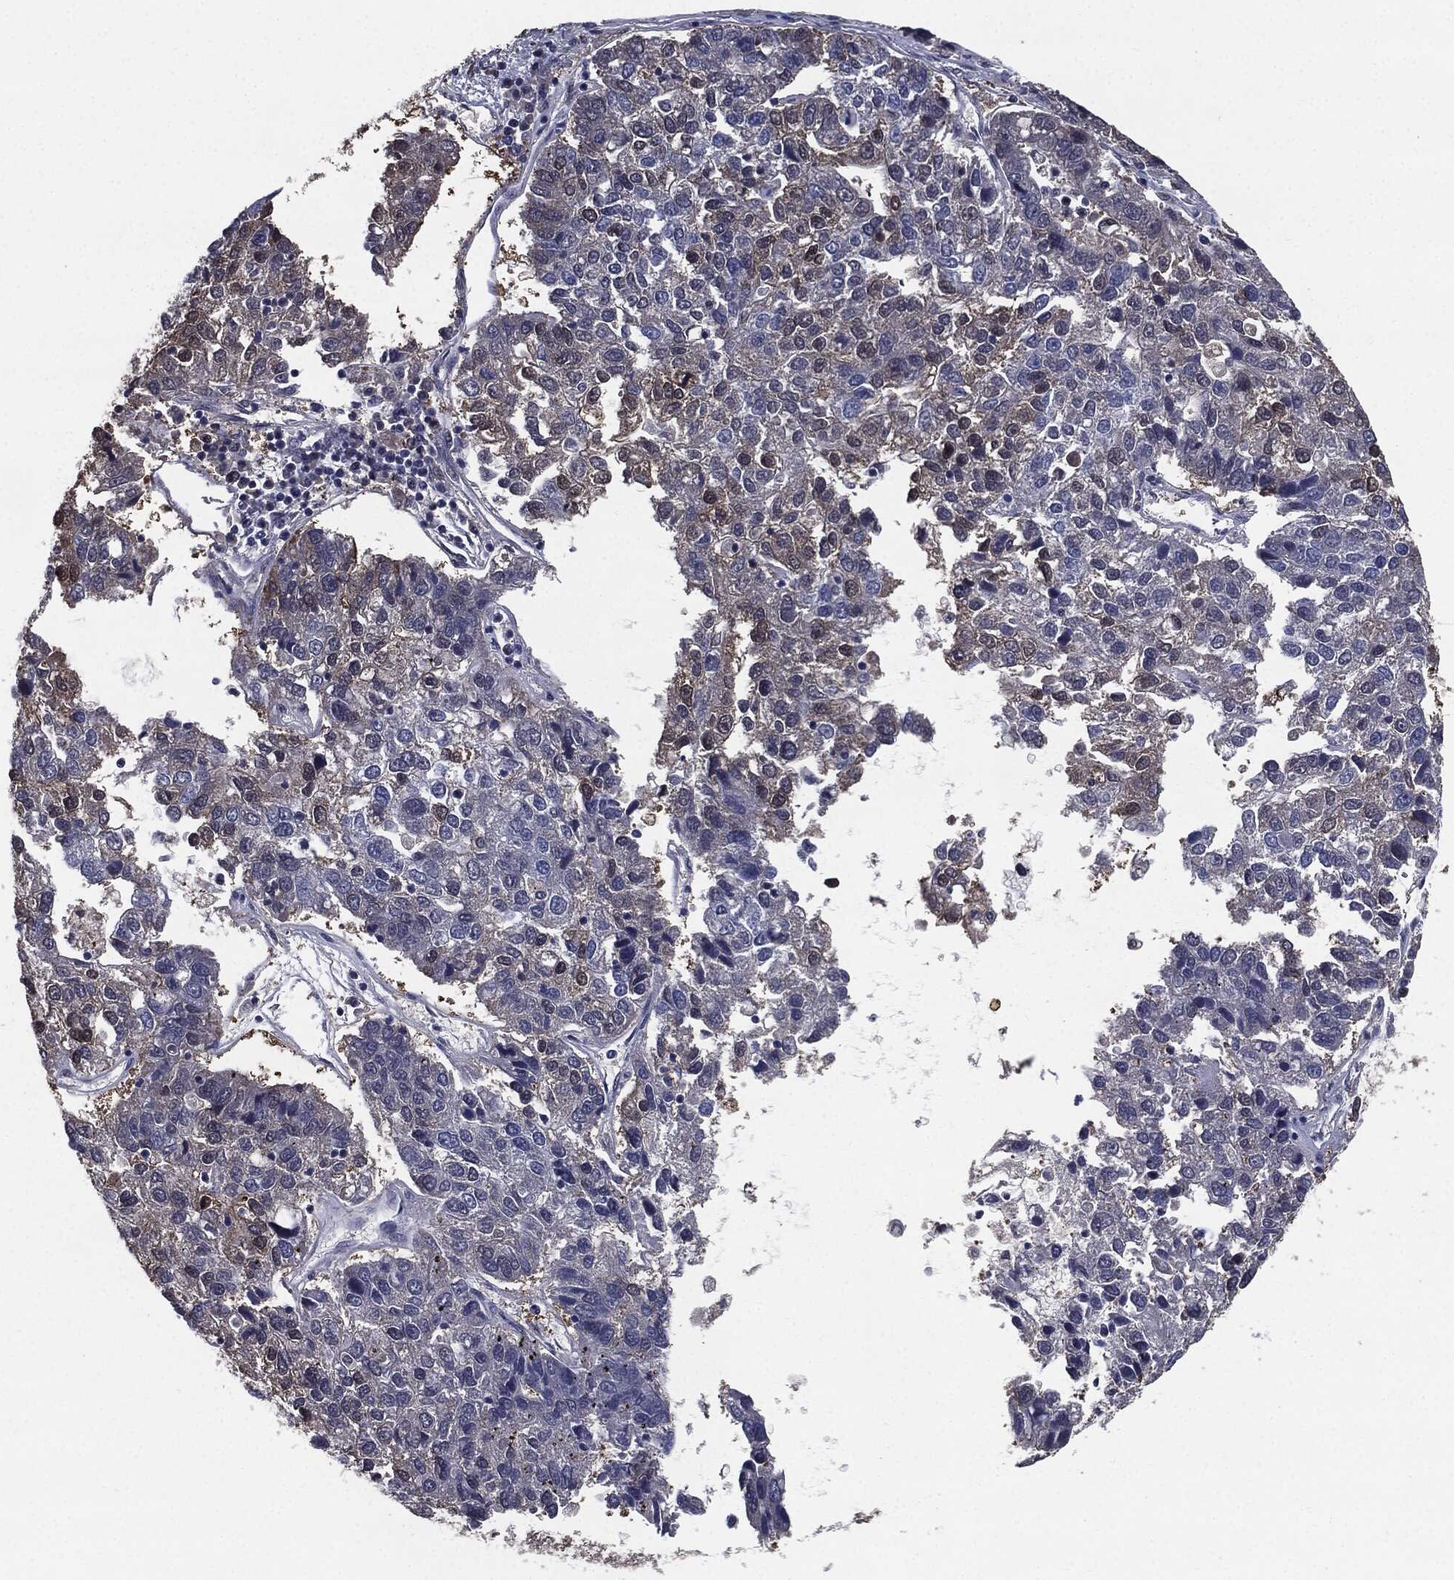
{"staining": {"intensity": "weak", "quantity": "<25%", "location": "cytoplasmic/membranous"}, "tissue": "pancreatic cancer", "cell_type": "Tumor cells", "image_type": "cancer", "snomed": [{"axis": "morphology", "description": "Adenocarcinoma, NOS"}, {"axis": "topography", "description": "Pancreas"}], "caption": "DAB immunohistochemical staining of human pancreatic cancer (adenocarcinoma) shows no significant expression in tumor cells. Nuclei are stained in blue.", "gene": "JUN", "patient": {"sex": "female", "age": 61}}